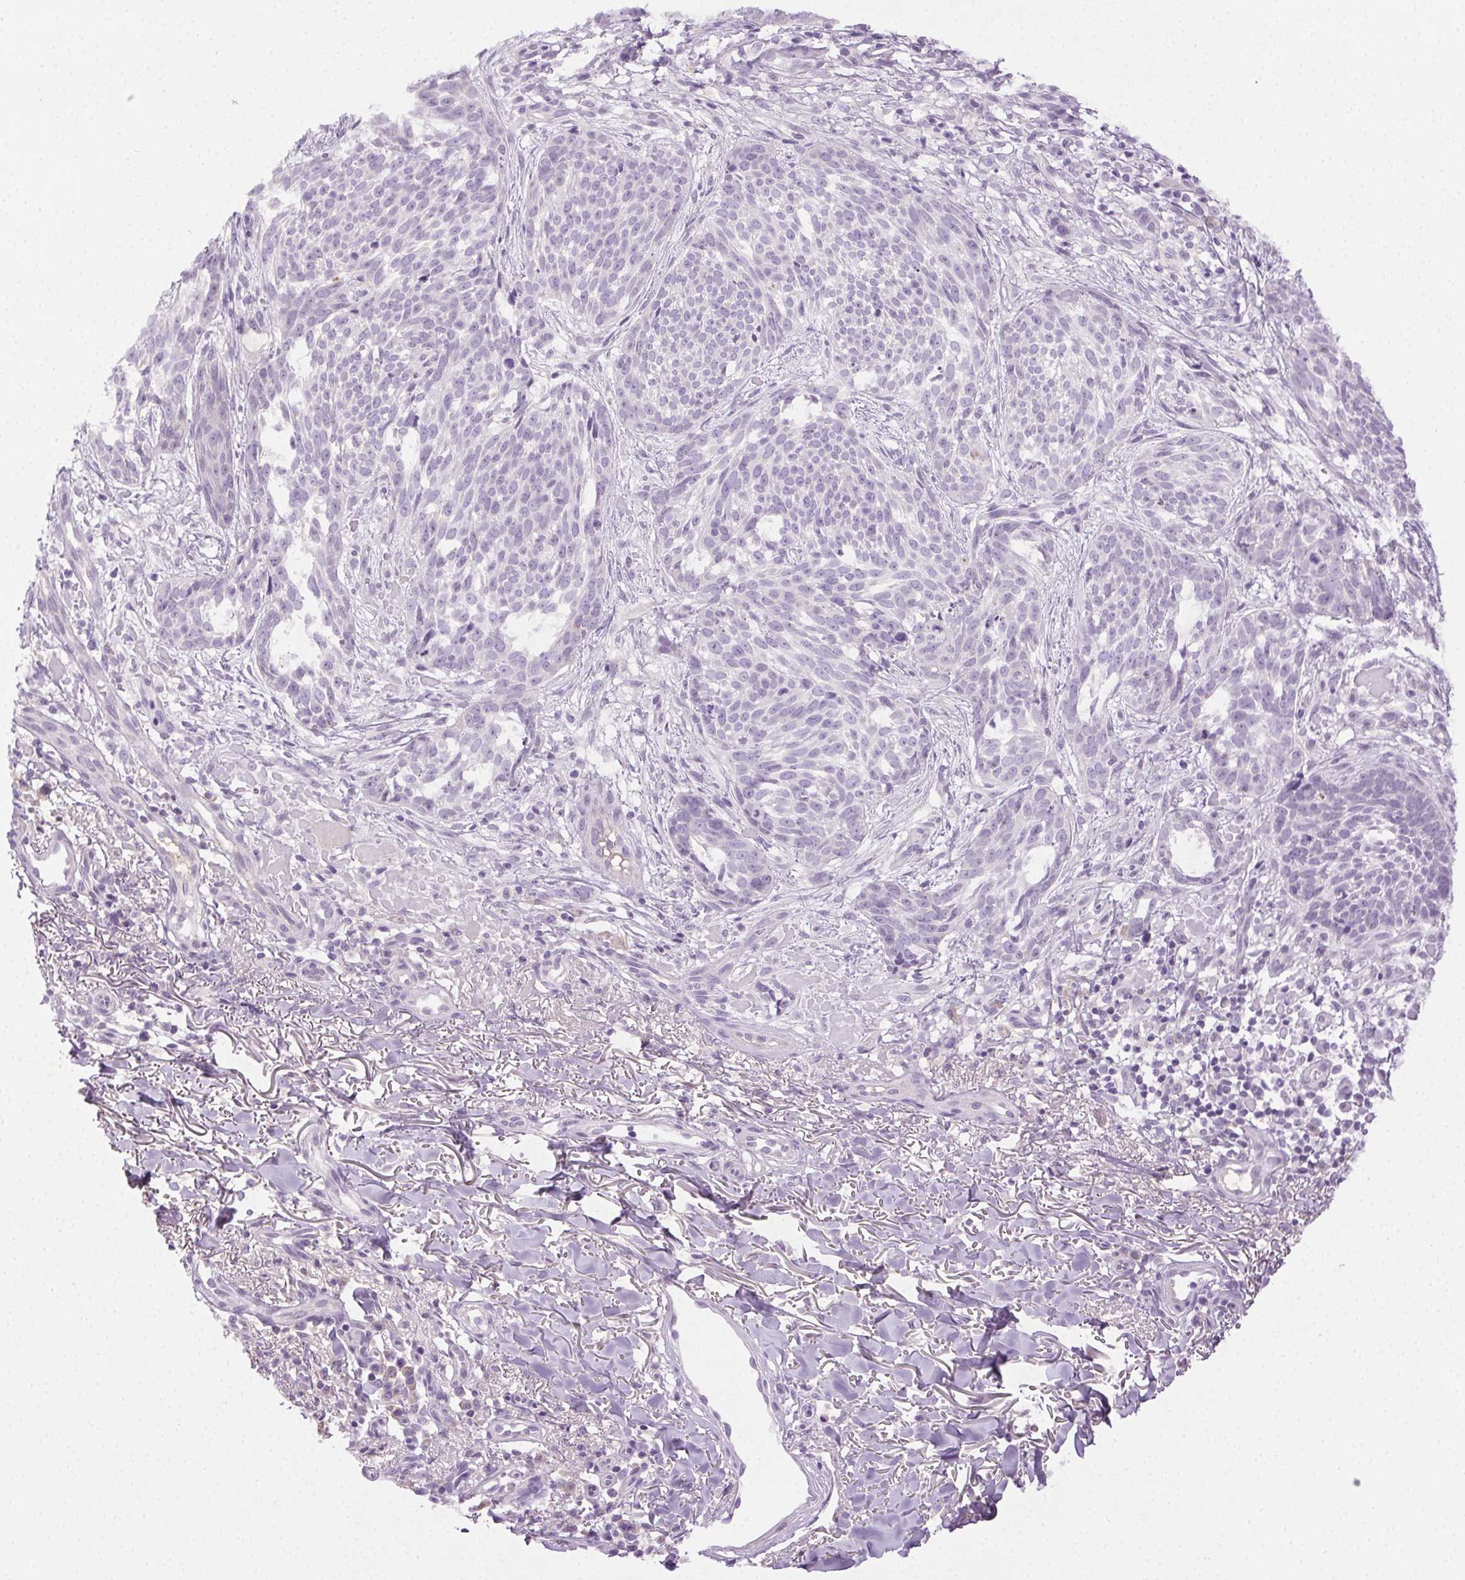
{"staining": {"intensity": "negative", "quantity": "none", "location": "none"}, "tissue": "skin cancer", "cell_type": "Tumor cells", "image_type": "cancer", "snomed": [{"axis": "morphology", "description": "Basal cell carcinoma"}, {"axis": "topography", "description": "Skin"}], "caption": "There is no significant positivity in tumor cells of basal cell carcinoma (skin).", "gene": "BPIFB2", "patient": {"sex": "male", "age": 88}}